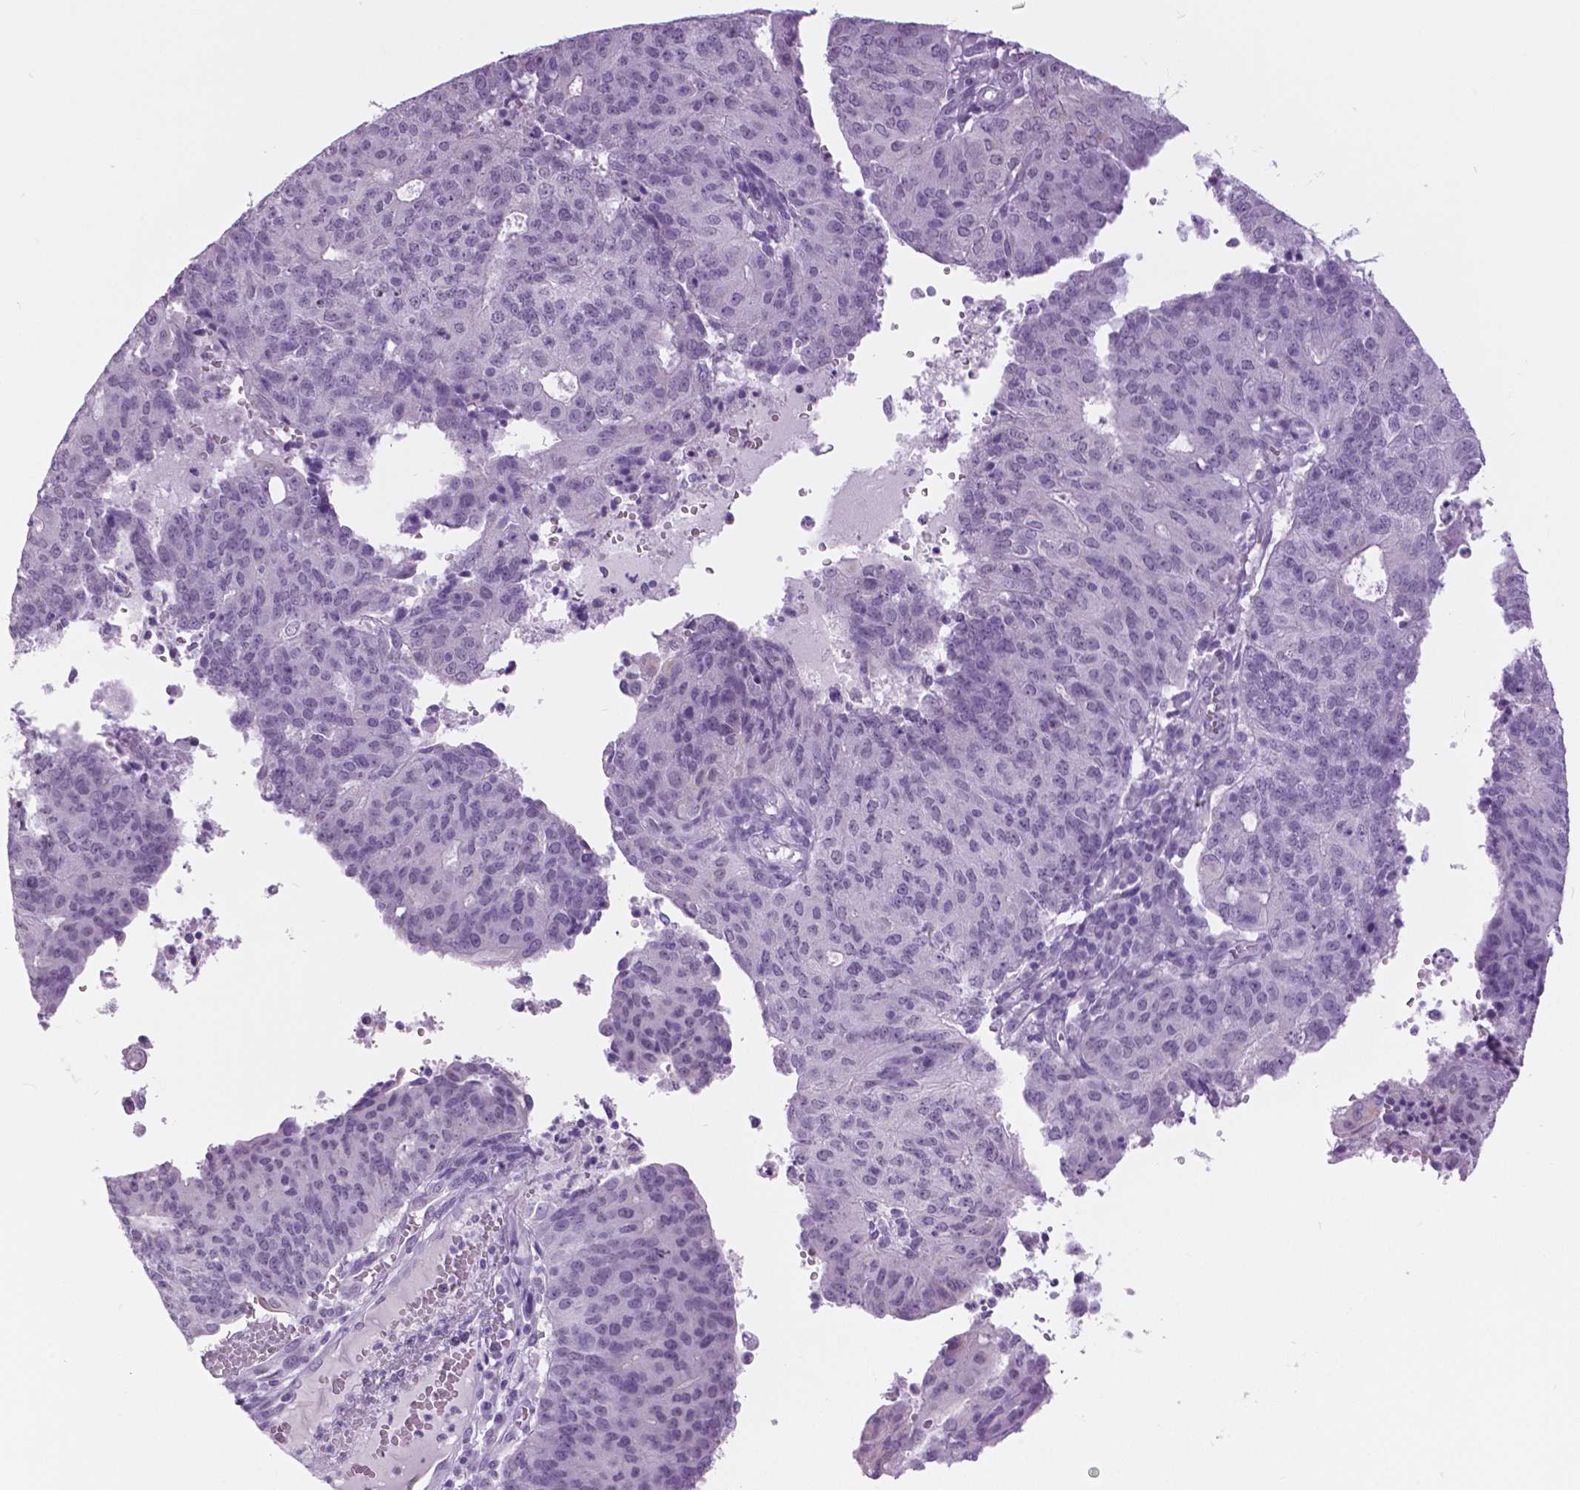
{"staining": {"intensity": "negative", "quantity": "none", "location": "none"}, "tissue": "endometrial cancer", "cell_type": "Tumor cells", "image_type": "cancer", "snomed": [{"axis": "morphology", "description": "Adenocarcinoma, NOS"}, {"axis": "topography", "description": "Endometrium"}], "caption": "DAB (3,3'-diaminobenzidine) immunohistochemical staining of human adenocarcinoma (endometrial) demonstrates no significant staining in tumor cells. (DAB (3,3'-diaminobenzidine) immunohistochemistry (IHC), high magnification).", "gene": "MYOM1", "patient": {"sex": "female", "age": 82}}